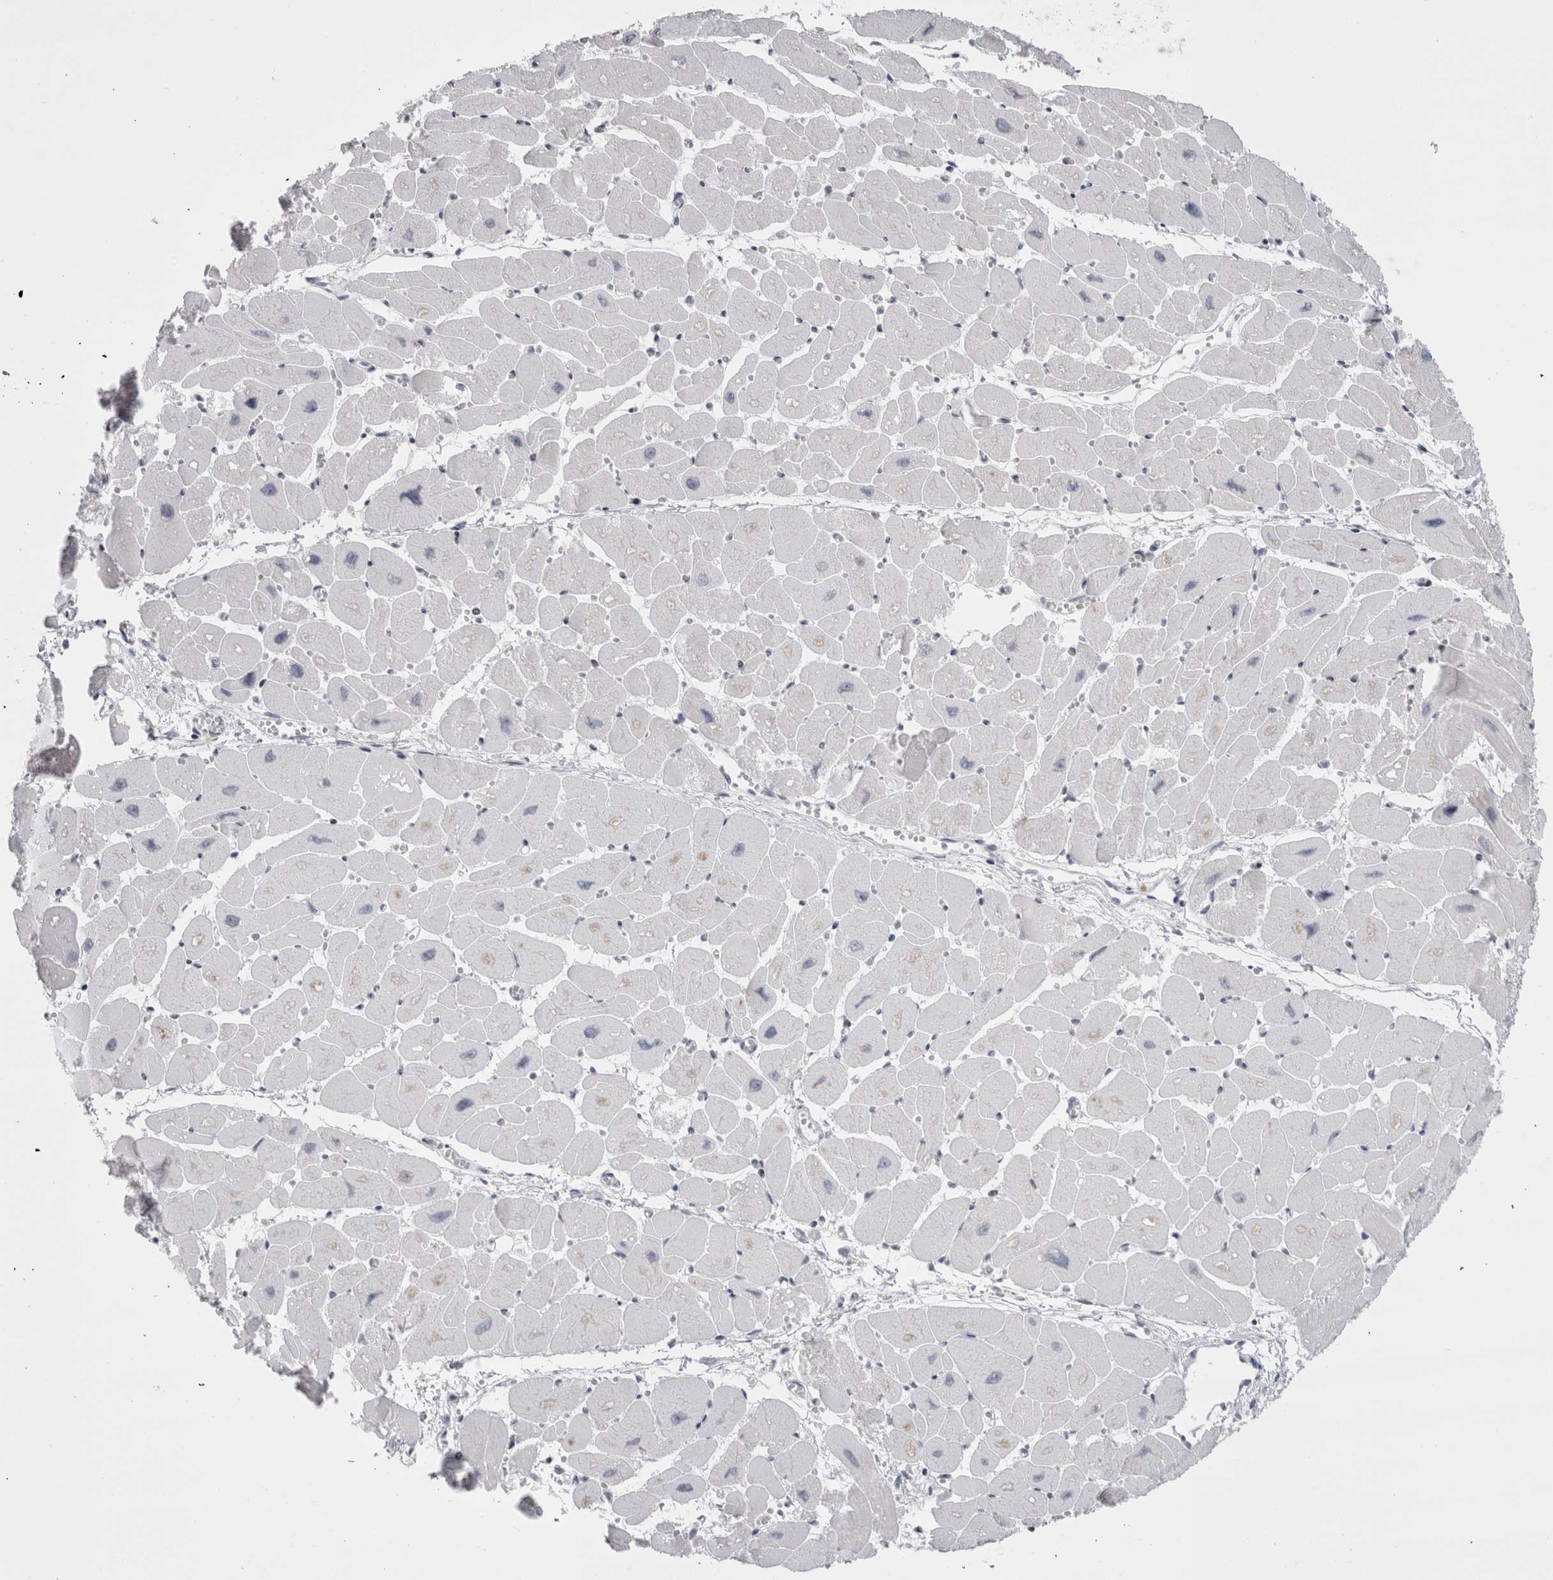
{"staining": {"intensity": "negative", "quantity": "none", "location": "none"}, "tissue": "heart muscle", "cell_type": "Cardiomyocytes", "image_type": "normal", "snomed": [{"axis": "morphology", "description": "Normal tissue, NOS"}, {"axis": "topography", "description": "Heart"}], "caption": "DAB (3,3'-diaminobenzidine) immunohistochemical staining of benign human heart muscle displays no significant positivity in cardiomyocytes.", "gene": "FNDC8", "patient": {"sex": "female", "age": 54}}